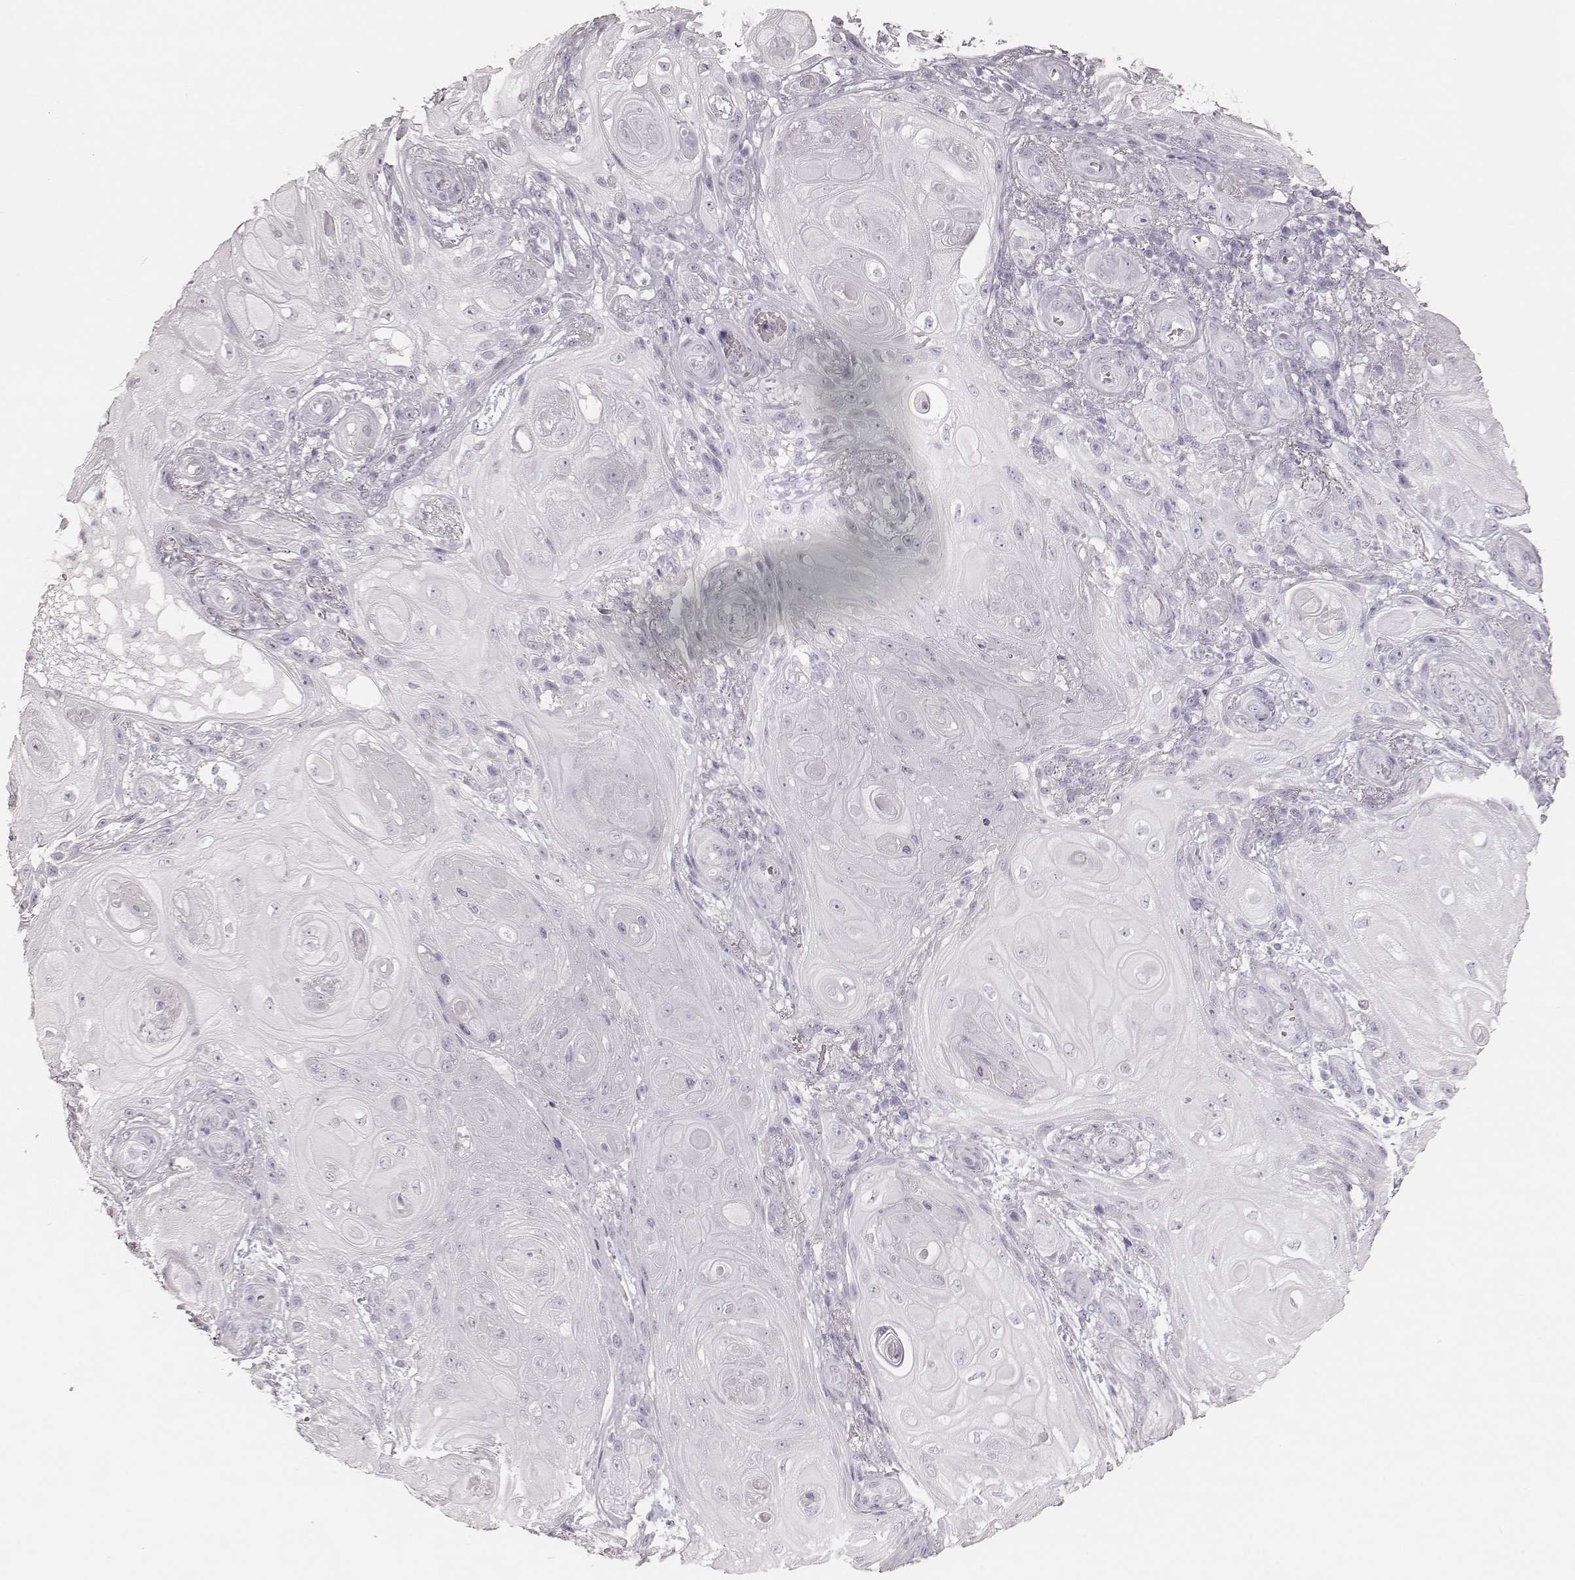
{"staining": {"intensity": "negative", "quantity": "none", "location": "none"}, "tissue": "skin cancer", "cell_type": "Tumor cells", "image_type": "cancer", "snomed": [{"axis": "morphology", "description": "Squamous cell carcinoma, NOS"}, {"axis": "topography", "description": "Skin"}], "caption": "This is a histopathology image of immunohistochemistry (IHC) staining of skin cancer, which shows no expression in tumor cells. (DAB immunohistochemistry (IHC) visualized using brightfield microscopy, high magnification).", "gene": "KRT82", "patient": {"sex": "male", "age": 62}}